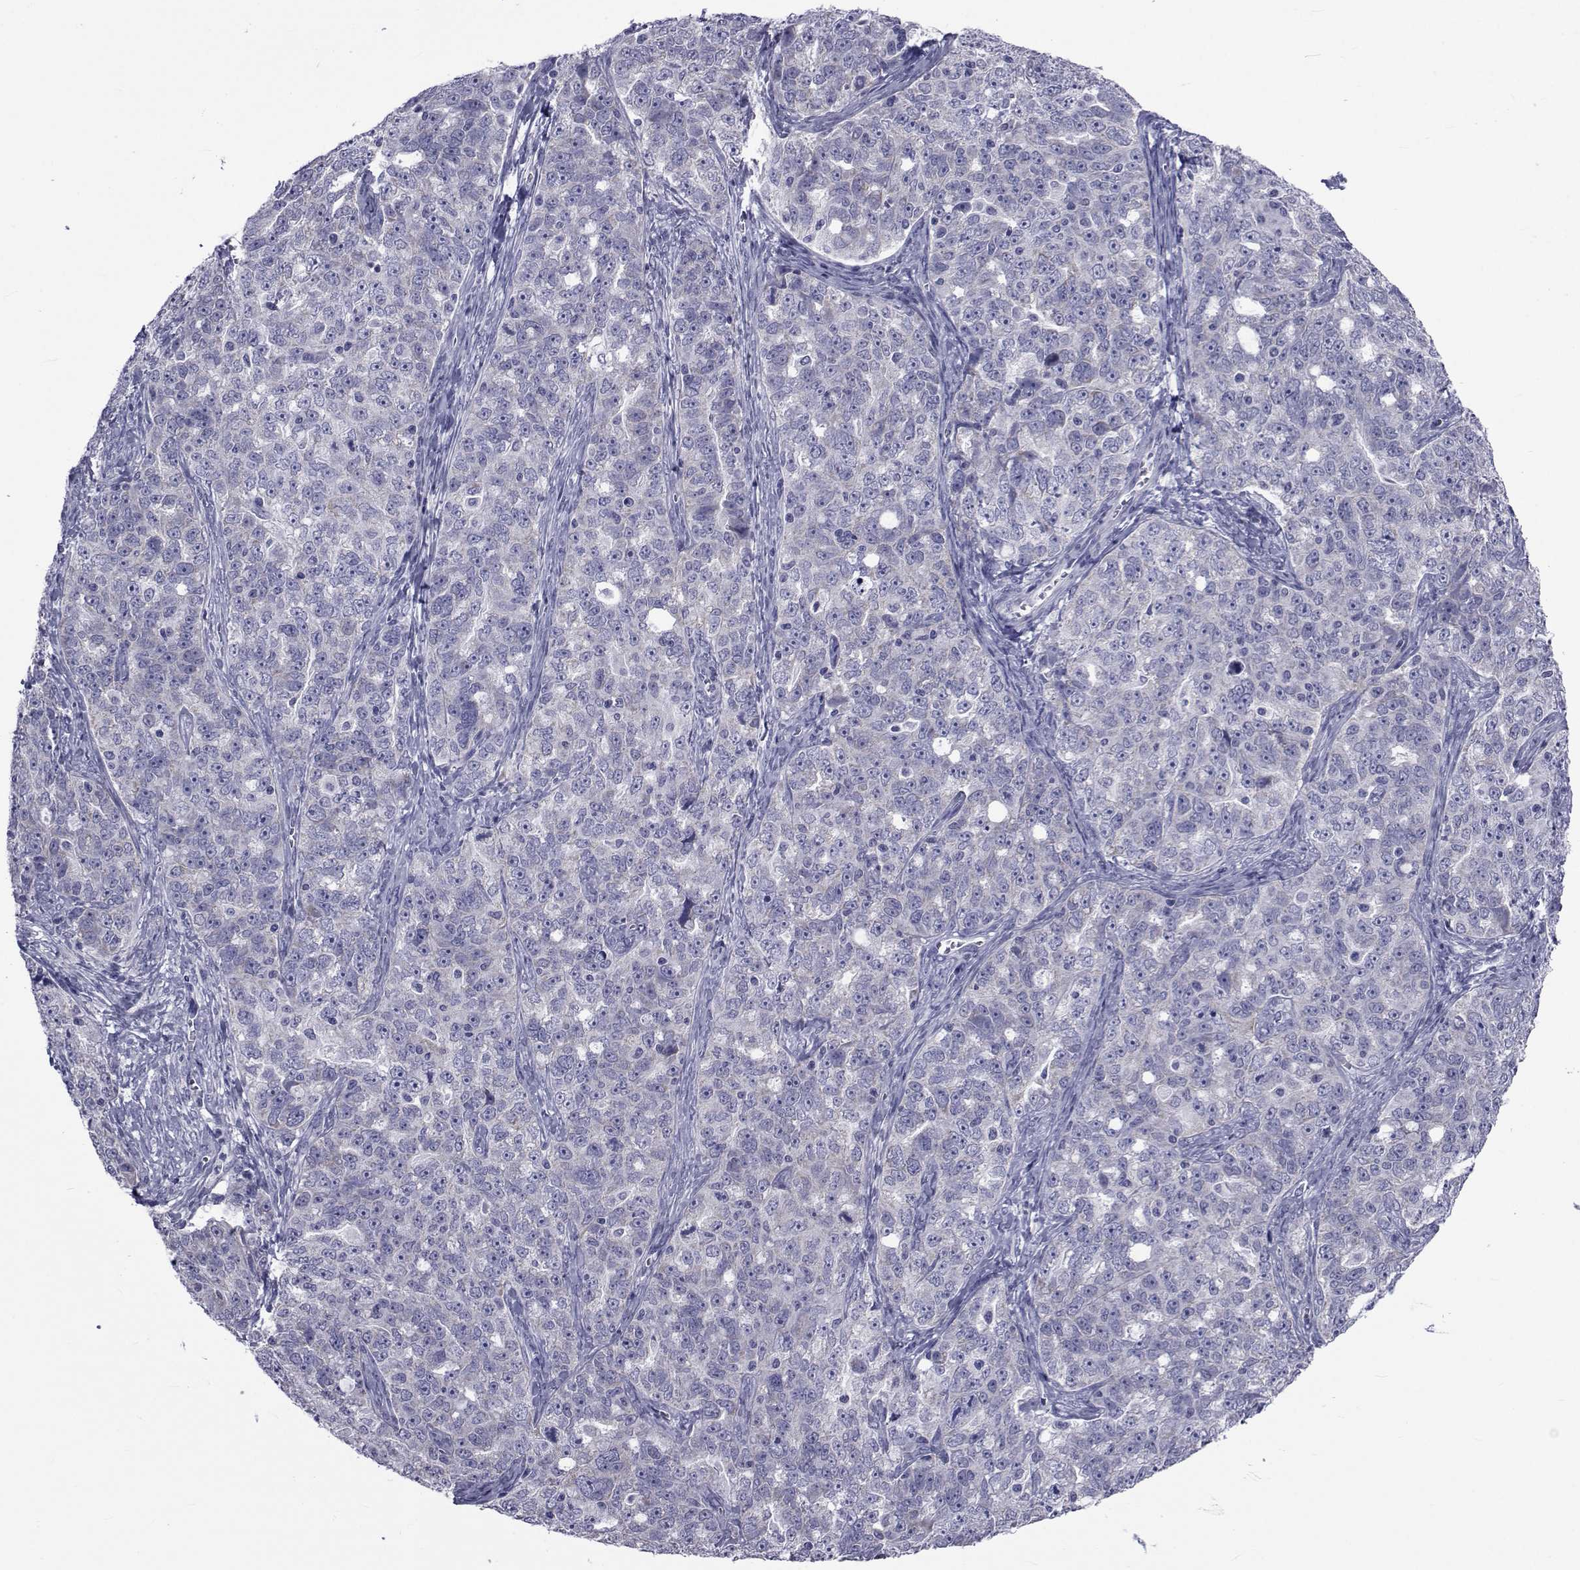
{"staining": {"intensity": "negative", "quantity": "none", "location": "none"}, "tissue": "ovarian cancer", "cell_type": "Tumor cells", "image_type": "cancer", "snomed": [{"axis": "morphology", "description": "Cystadenocarcinoma, serous, NOS"}, {"axis": "topography", "description": "Ovary"}], "caption": "This image is of ovarian cancer (serous cystadenocarcinoma) stained with IHC to label a protein in brown with the nuclei are counter-stained blue. There is no positivity in tumor cells.", "gene": "GKAP1", "patient": {"sex": "female", "age": 51}}